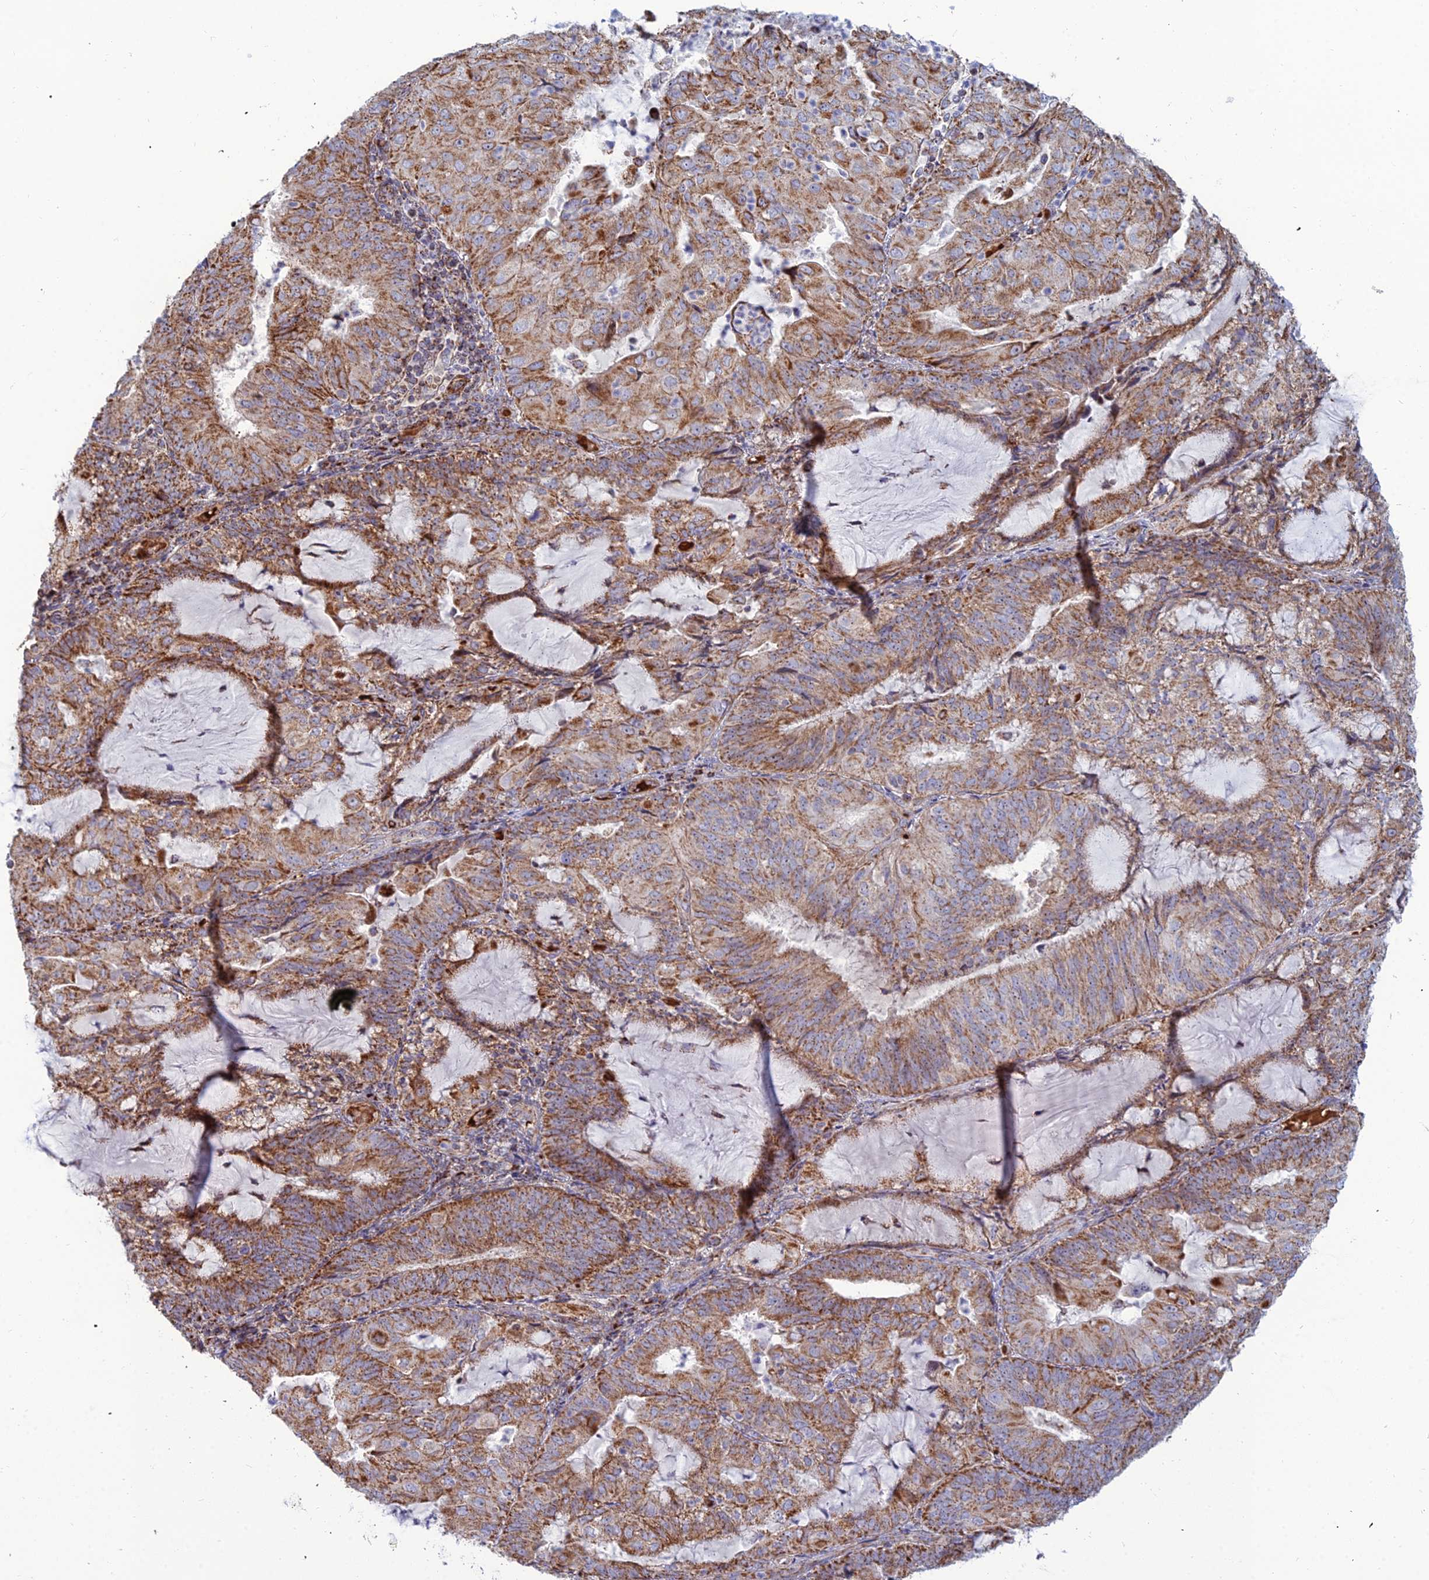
{"staining": {"intensity": "strong", "quantity": ">75%", "location": "cytoplasmic/membranous"}, "tissue": "endometrial cancer", "cell_type": "Tumor cells", "image_type": "cancer", "snomed": [{"axis": "morphology", "description": "Adenocarcinoma, NOS"}, {"axis": "topography", "description": "Endometrium"}], "caption": "Immunohistochemical staining of human endometrial adenocarcinoma exhibits high levels of strong cytoplasmic/membranous protein staining in about >75% of tumor cells.", "gene": "SLC35F4", "patient": {"sex": "female", "age": 81}}